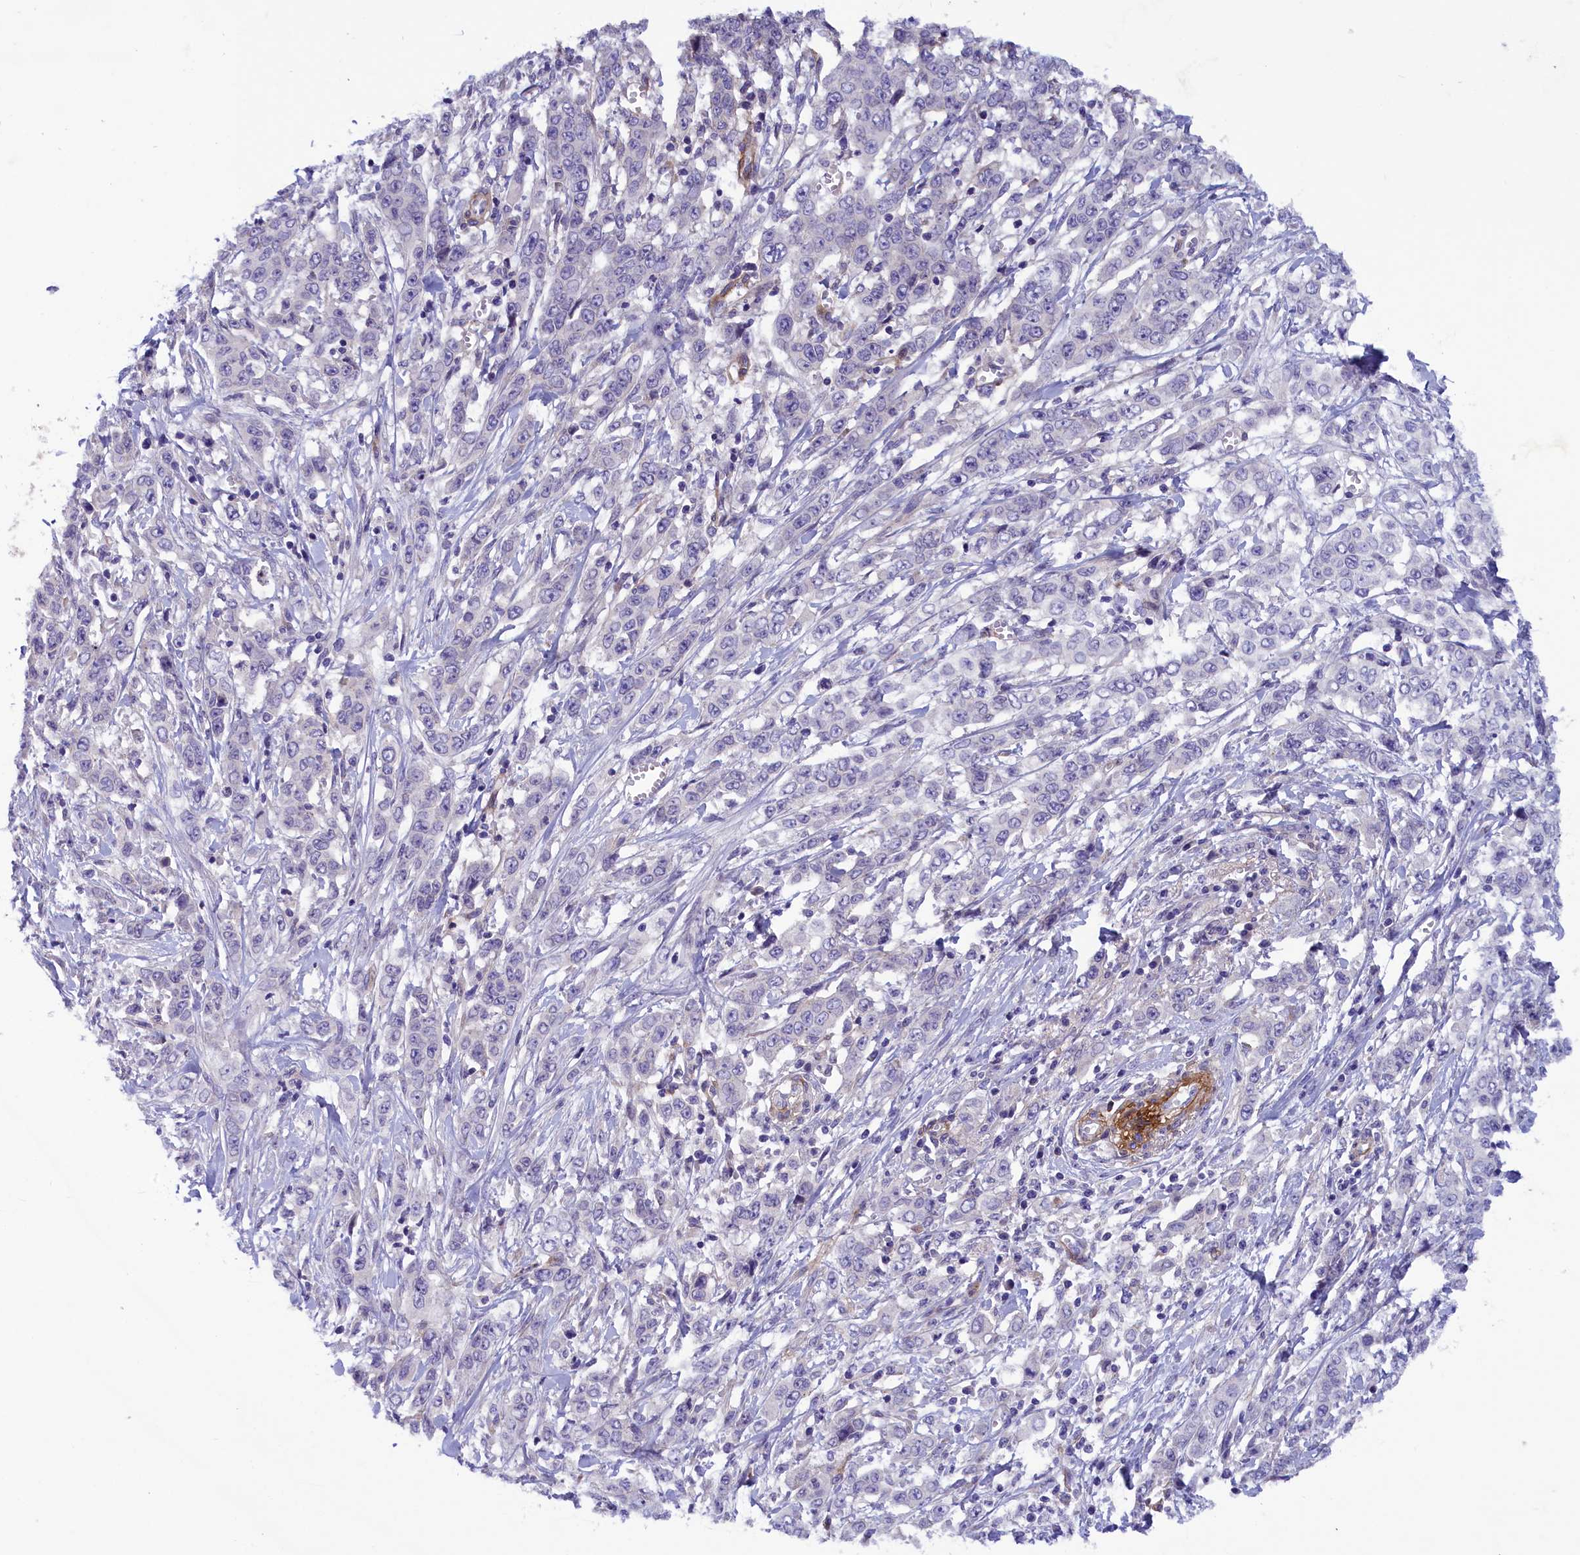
{"staining": {"intensity": "negative", "quantity": "none", "location": "none"}, "tissue": "stomach cancer", "cell_type": "Tumor cells", "image_type": "cancer", "snomed": [{"axis": "morphology", "description": "Adenocarcinoma, NOS"}, {"axis": "topography", "description": "Stomach, upper"}], "caption": "Immunohistochemical staining of human stomach adenocarcinoma reveals no significant expression in tumor cells.", "gene": "LOXL1", "patient": {"sex": "male", "age": 62}}